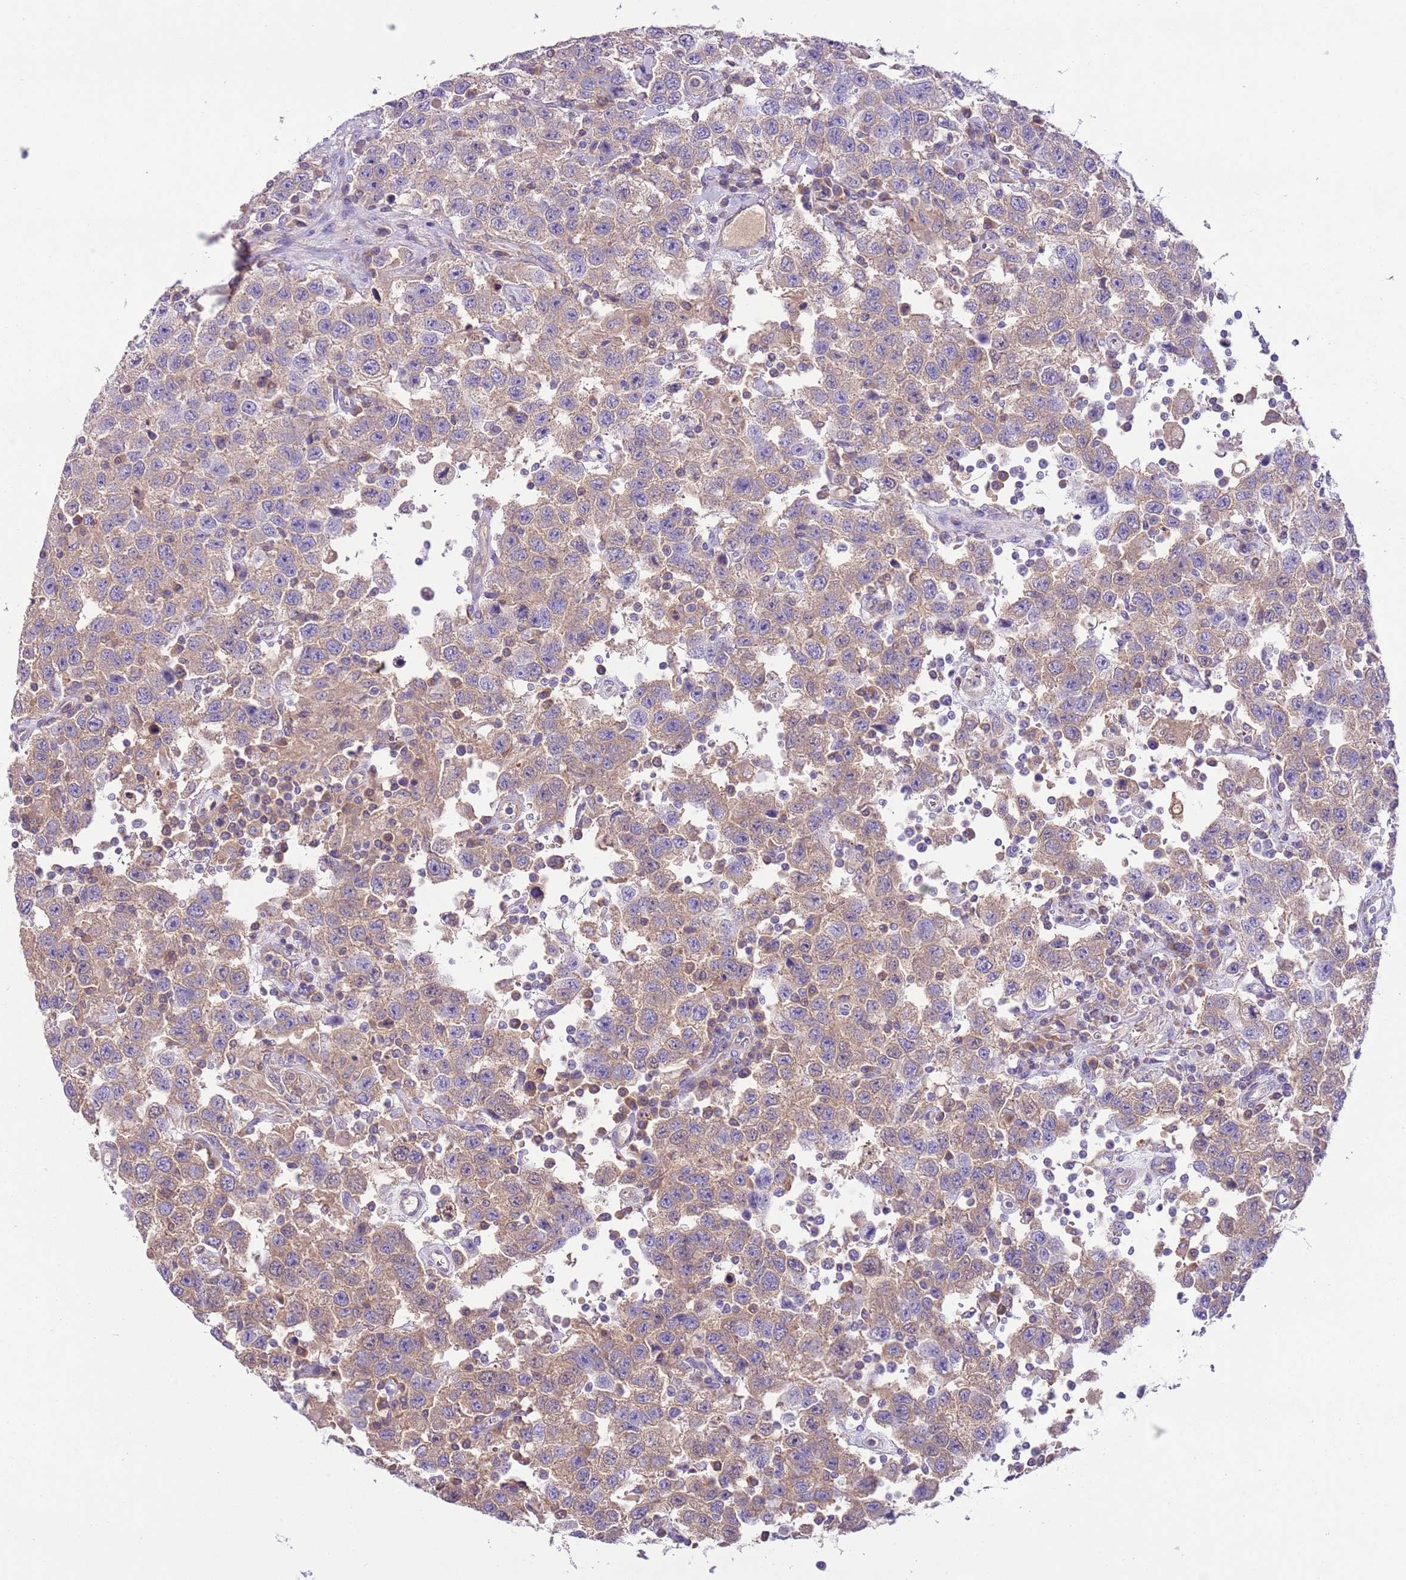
{"staining": {"intensity": "moderate", "quantity": "25%-75%", "location": "cytoplasmic/membranous"}, "tissue": "testis cancer", "cell_type": "Tumor cells", "image_type": "cancer", "snomed": [{"axis": "morphology", "description": "Seminoma, NOS"}, {"axis": "topography", "description": "Testis"}], "caption": "Protein analysis of testis seminoma tissue shows moderate cytoplasmic/membranous expression in approximately 25%-75% of tumor cells. (brown staining indicates protein expression, while blue staining denotes nuclei).", "gene": "HES3", "patient": {"sex": "male", "age": 41}}